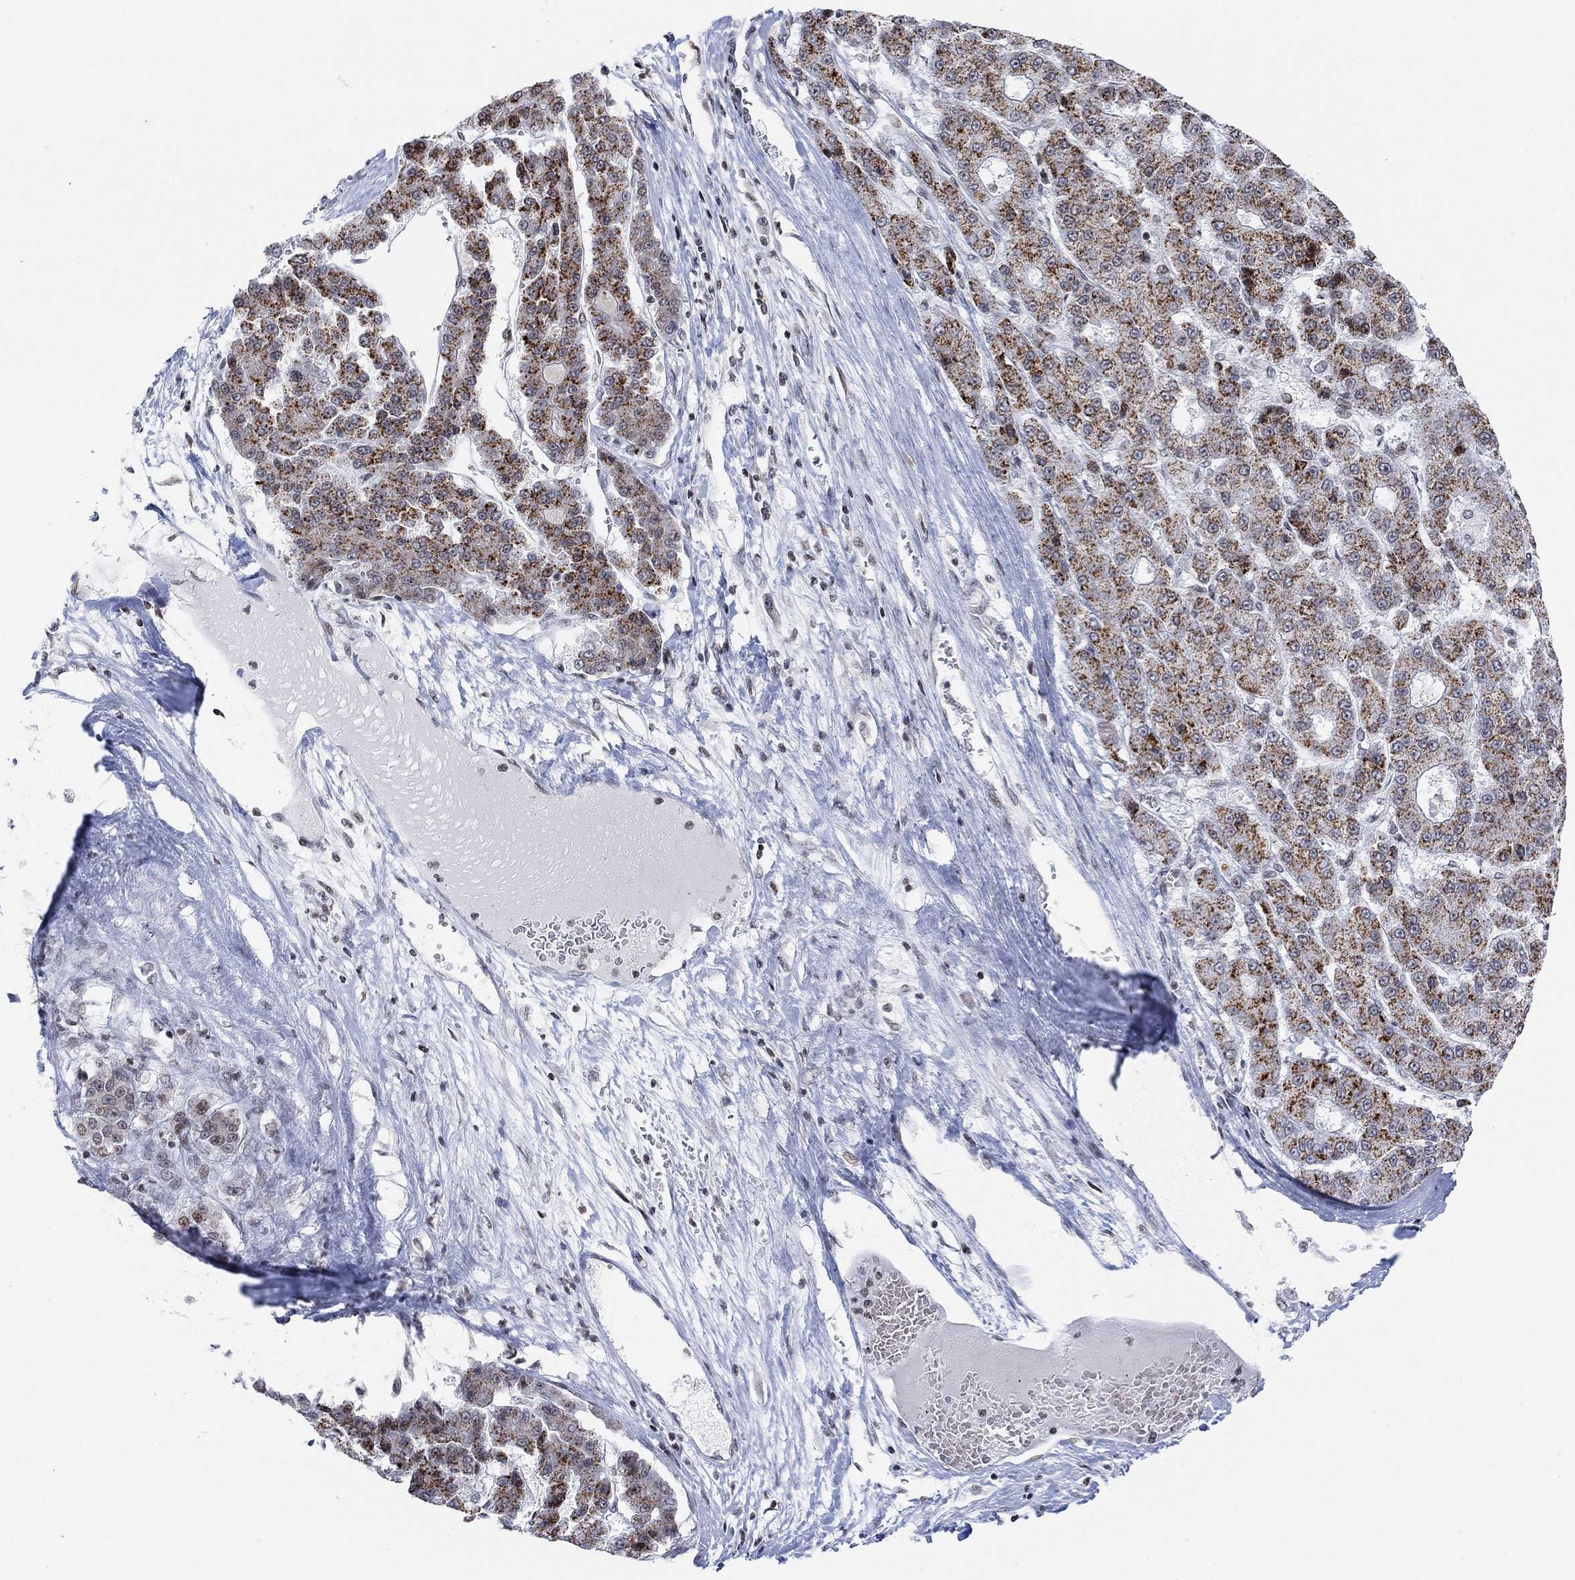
{"staining": {"intensity": "strong", "quantity": "25%-75%", "location": "cytoplasmic/membranous"}, "tissue": "liver cancer", "cell_type": "Tumor cells", "image_type": "cancer", "snomed": [{"axis": "morphology", "description": "Carcinoma, Hepatocellular, NOS"}, {"axis": "topography", "description": "Liver"}], "caption": "Protein staining shows strong cytoplasmic/membranous staining in approximately 25%-75% of tumor cells in liver cancer. (DAB (3,3'-diaminobenzidine) IHC, brown staining for protein, blue staining for nuclei).", "gene": "ABHD14A", "patient": {"sex": "male", "age": 70}}